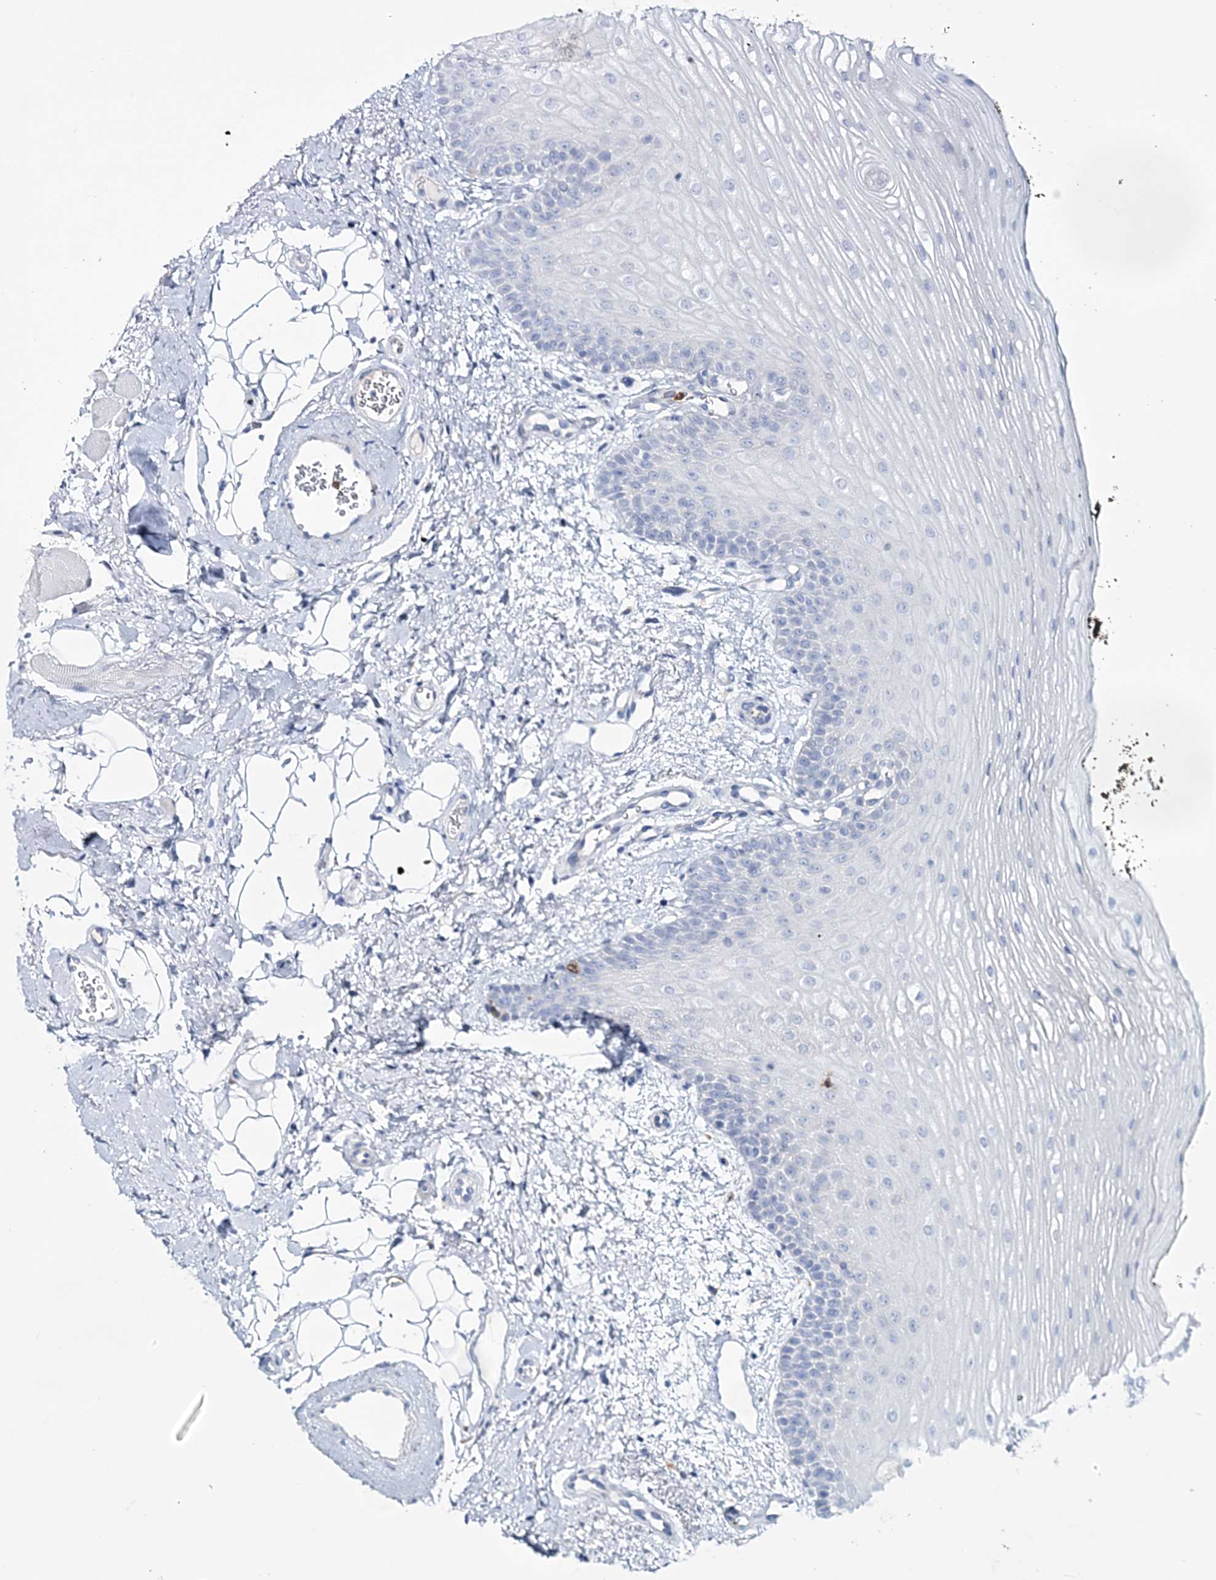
{"staining": {"intensity": "negative", "quantity": "none", "location": "none"}, "tissue": "oral mucosa", "cell_type": "Squamous epithelial cells", "image_type": "normal", "snomed": [{"axis": "morphology", "description": "No evidence of malignacy"}, {"axis": "topography", "description": "Oral tissue"}, {"axis": "topography", "description": "Head-Neck"}], "caption": "Micrograph shows no protein staining in squamous epithelial cells of normal oral mucosa.", "gene": "WDSUB1", "patient": {"sex": "male", "age": 68}}